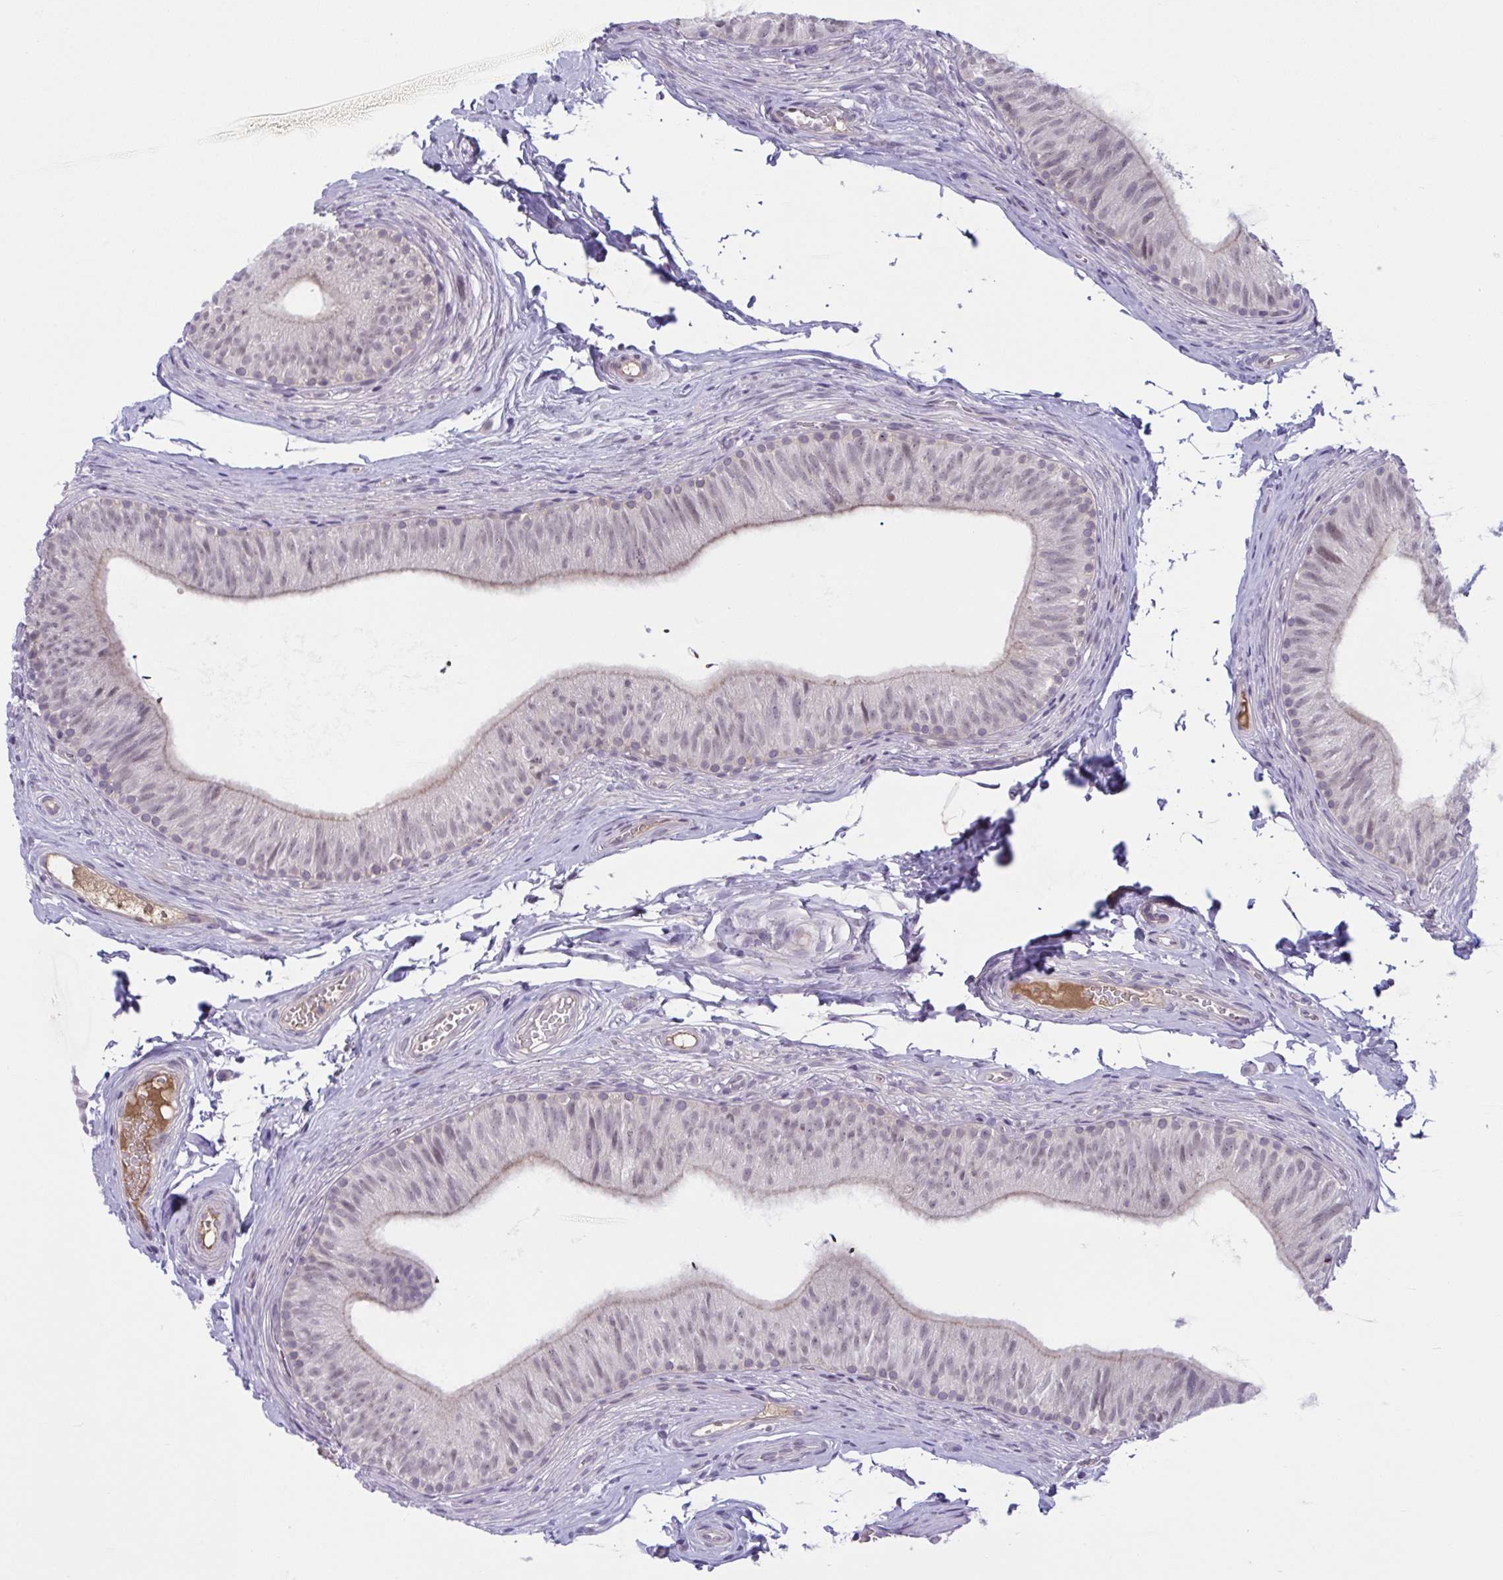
{"staining": {"intensity": "weak", "quantity": "25%-75%", "location": "cytoplasmic/membranous"}, "tissue": "epididymis", "cell_type": "Glandular cells", "image_type": "normal", "snomed": [{"axis": "morphology", "description": "Normal tissue, NOS"}, {"axis": "topography", "description": "Epididymis, spermatic cord, NOS"}, {"axis": "topography", "description": "Epididymis"}, {"axis": "topography", "description": "Peripheral nerve tissue"}], "caption": "Immunohistochemistry (IHC) (DAB (3,3'-diaminobenzidine)) staining of unremarkable epididymis displays weak cytoplasmic/membranous protein positivity in about 25%-75% of glandular cells.", "gene": "TTC7B", "patient": {"sex": "male", "age": 29}}